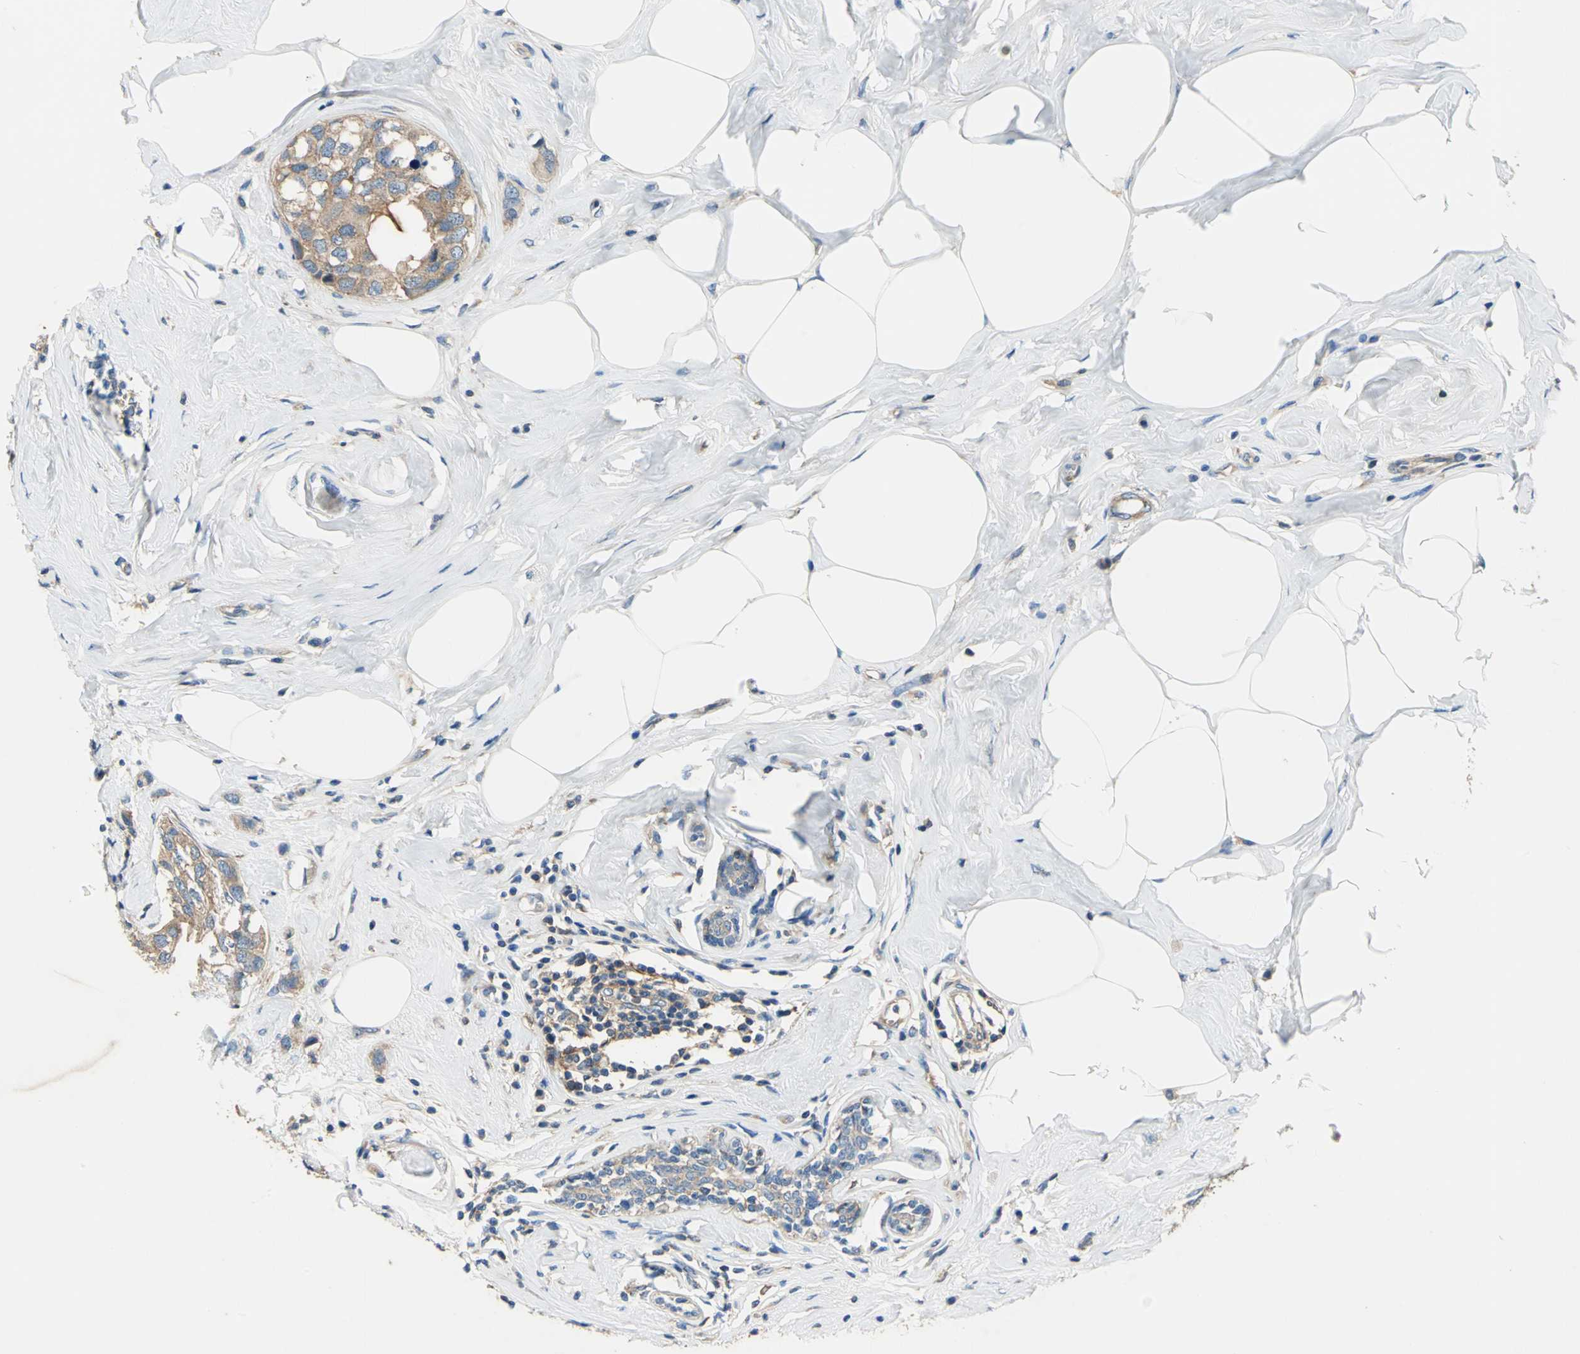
{"staining": {"intensity": "moderate", "quantity": ">75%", "location": "cytoplasmic/membranous"}, "tissue": "breast cancer", "cell_type": "Tumor cells", "image_type": "cancer", "snomed": [{"axis": "morphology", "description": "Normal tissue, NOS"}, {"axis": "morphology", "description": "Duct carcinoma"}, {"axis": "topography", "description": "Breast"}], "caption": "Breast cancer stained for a protein (brown) exhibits moderate cytoplasmic/membranous positive expression in about >75% of tumor cells.", "gene": "DDX3Y", "patient": {"sex": "female", "age": 50}}